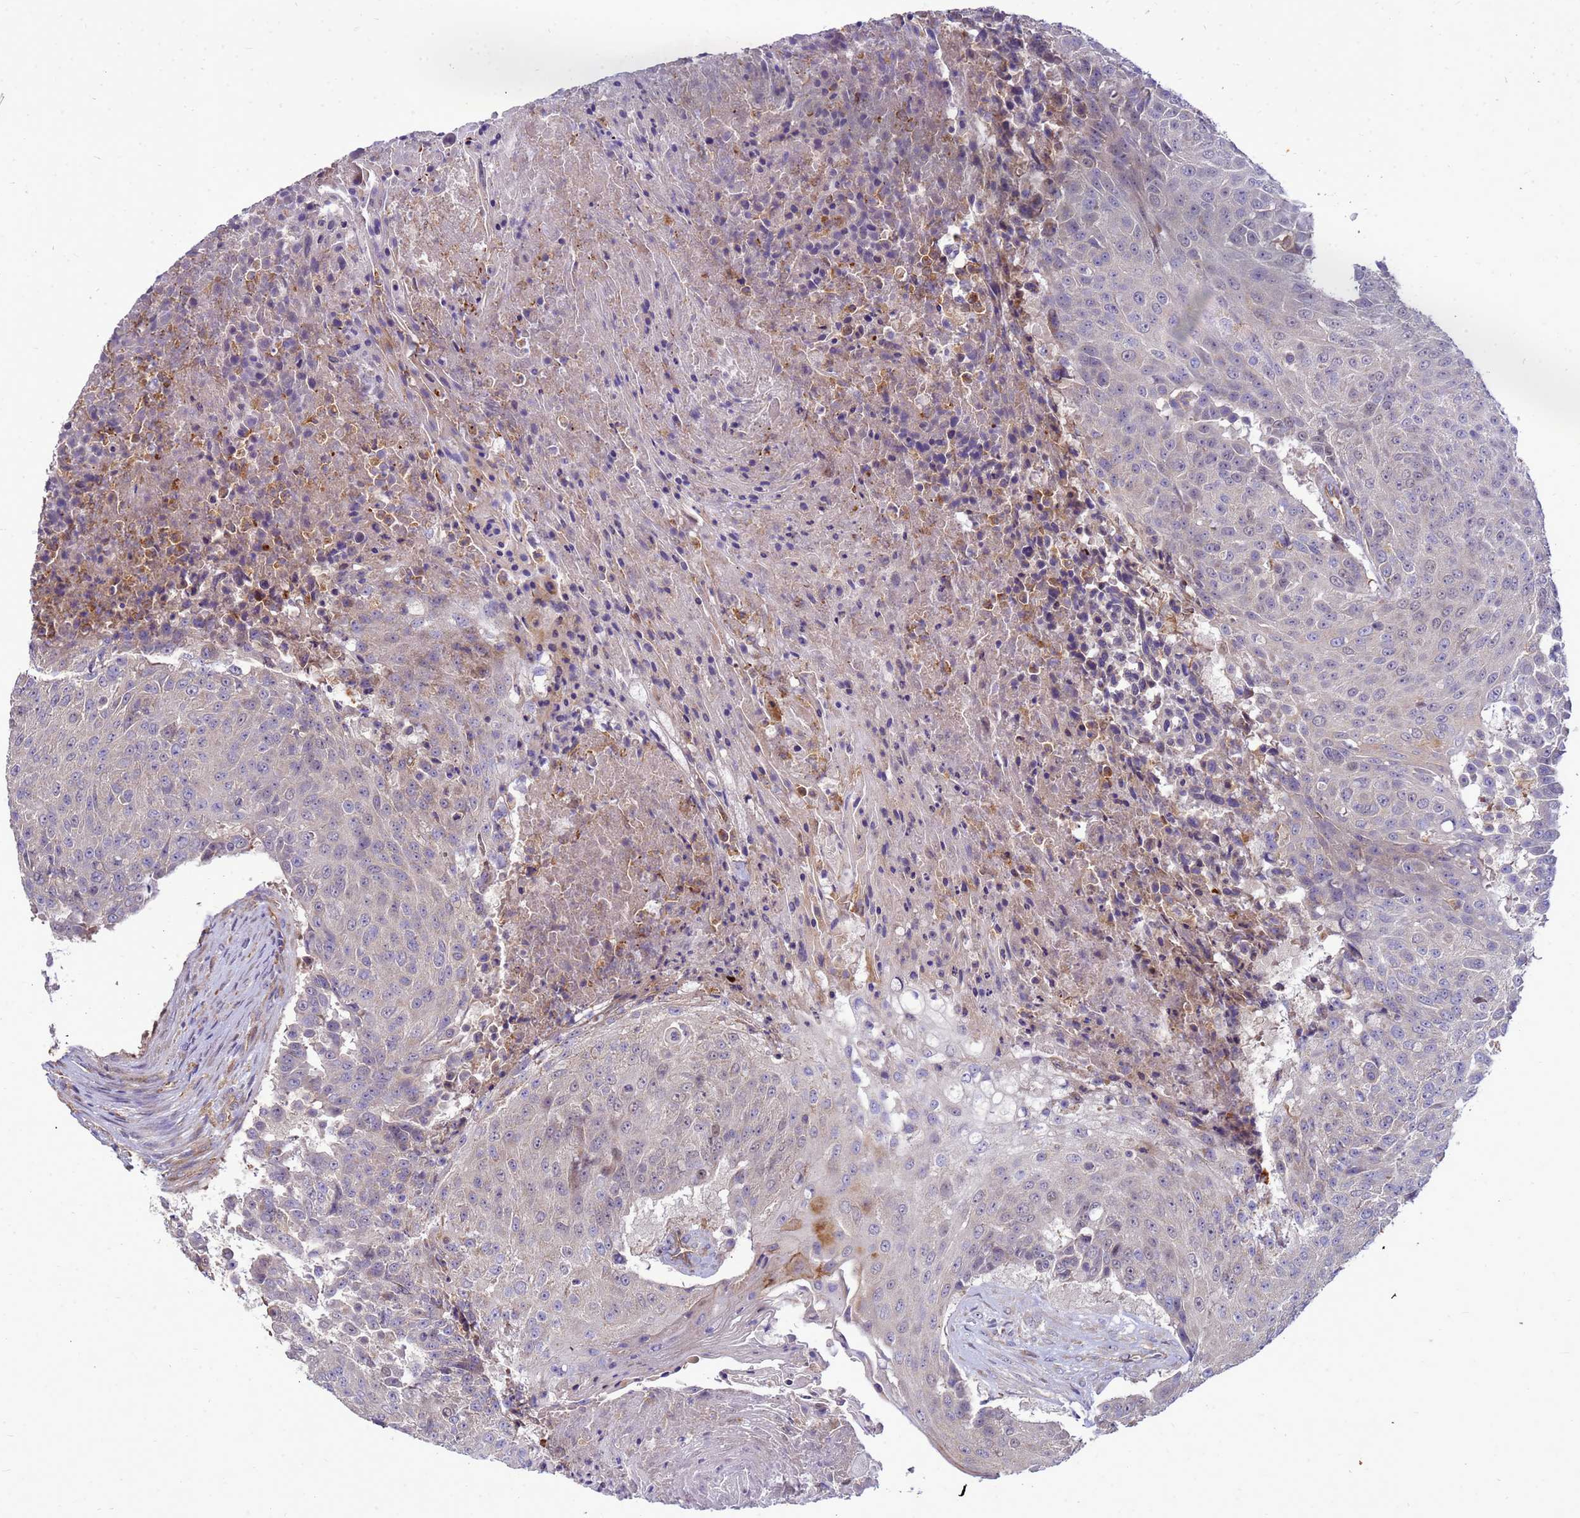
{"staining": {"intensity": "moderate", "quantity": "<25%", "location": "cytoplasmic/membranous"}, "tissue": "urothelial cancer", "cell_type": "Tumor cells", "image_type": "cancer", "snomed": [{"axis": "morphology", "description": "Urothelial carcinoma, High grade"}, {"axis": "topography", "description": "Urinary bladder"}], "caption": "High-grade urothelial carcinoma tissue exhibits moderate cytoplasmic/membranous staining in approximately <25% of tumor cells, visualized by immunohistochemistry. (DAB = brown stain, brightfield microscopy at high magnification).", "gene": "RNF215", "patient": {"sex": "female", "age": 63}}